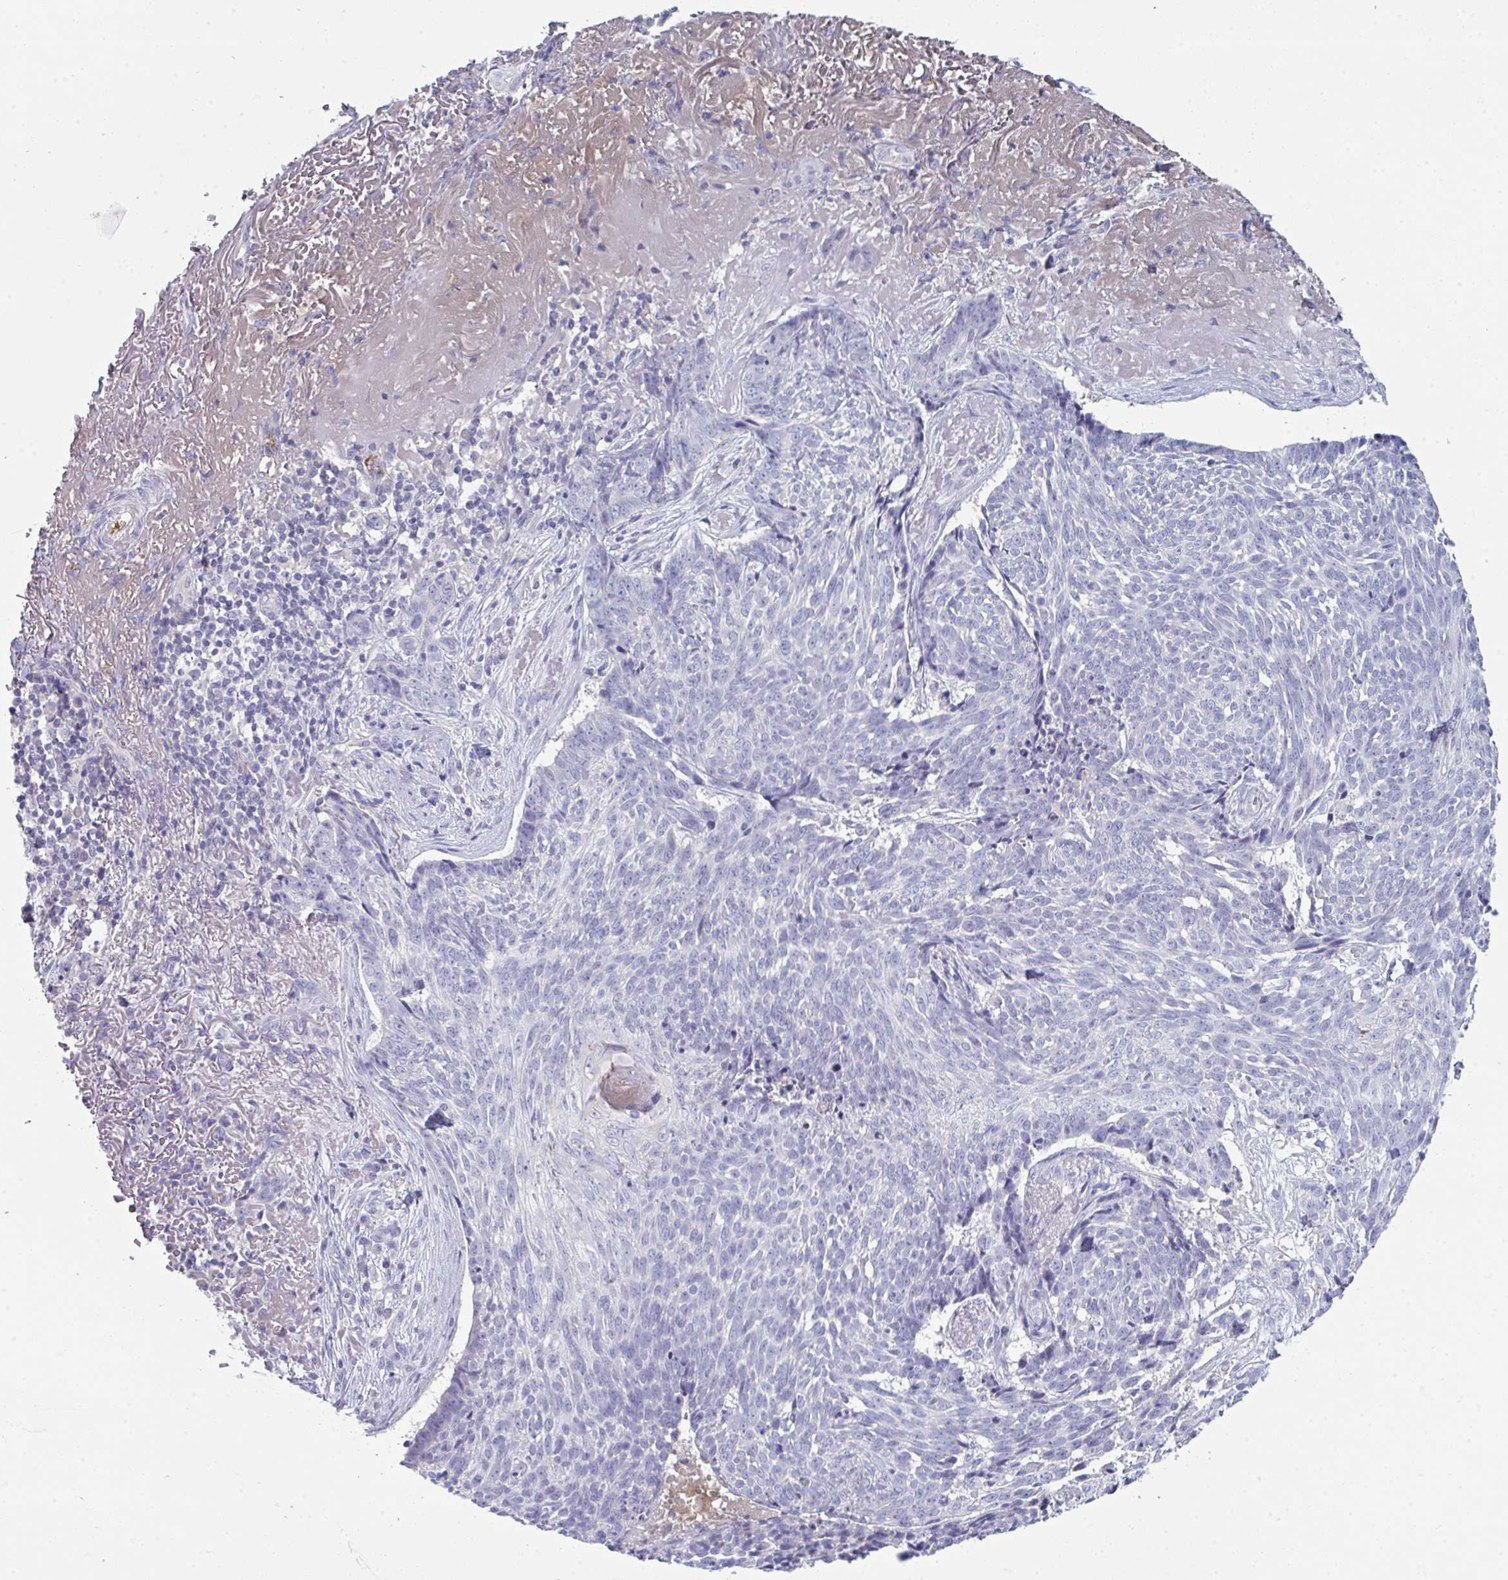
{"staining": {"intensity": "negative", "quantity": "none", "location": "none"}, "tissue": "skin cancer", "cell_type": "Tumor cells", "image_type": "cancer", "snomed": [{"axis": "morphology", "description": "Basal cell carcinoma"}, {"axis": "topography", "description": "Skin"}, {"axis": "topography", "description": "Skin of face"}], "caption": "Immunohistochemical staining of skin cancer demonstrates no significant staining in tumor cells. (Brightfield microscopy of DAB (3,3'-diaminobenzidine) IHC at high magnification).", "gene": "HGFAC", "patient": {"sex": "female", "age": 95}}